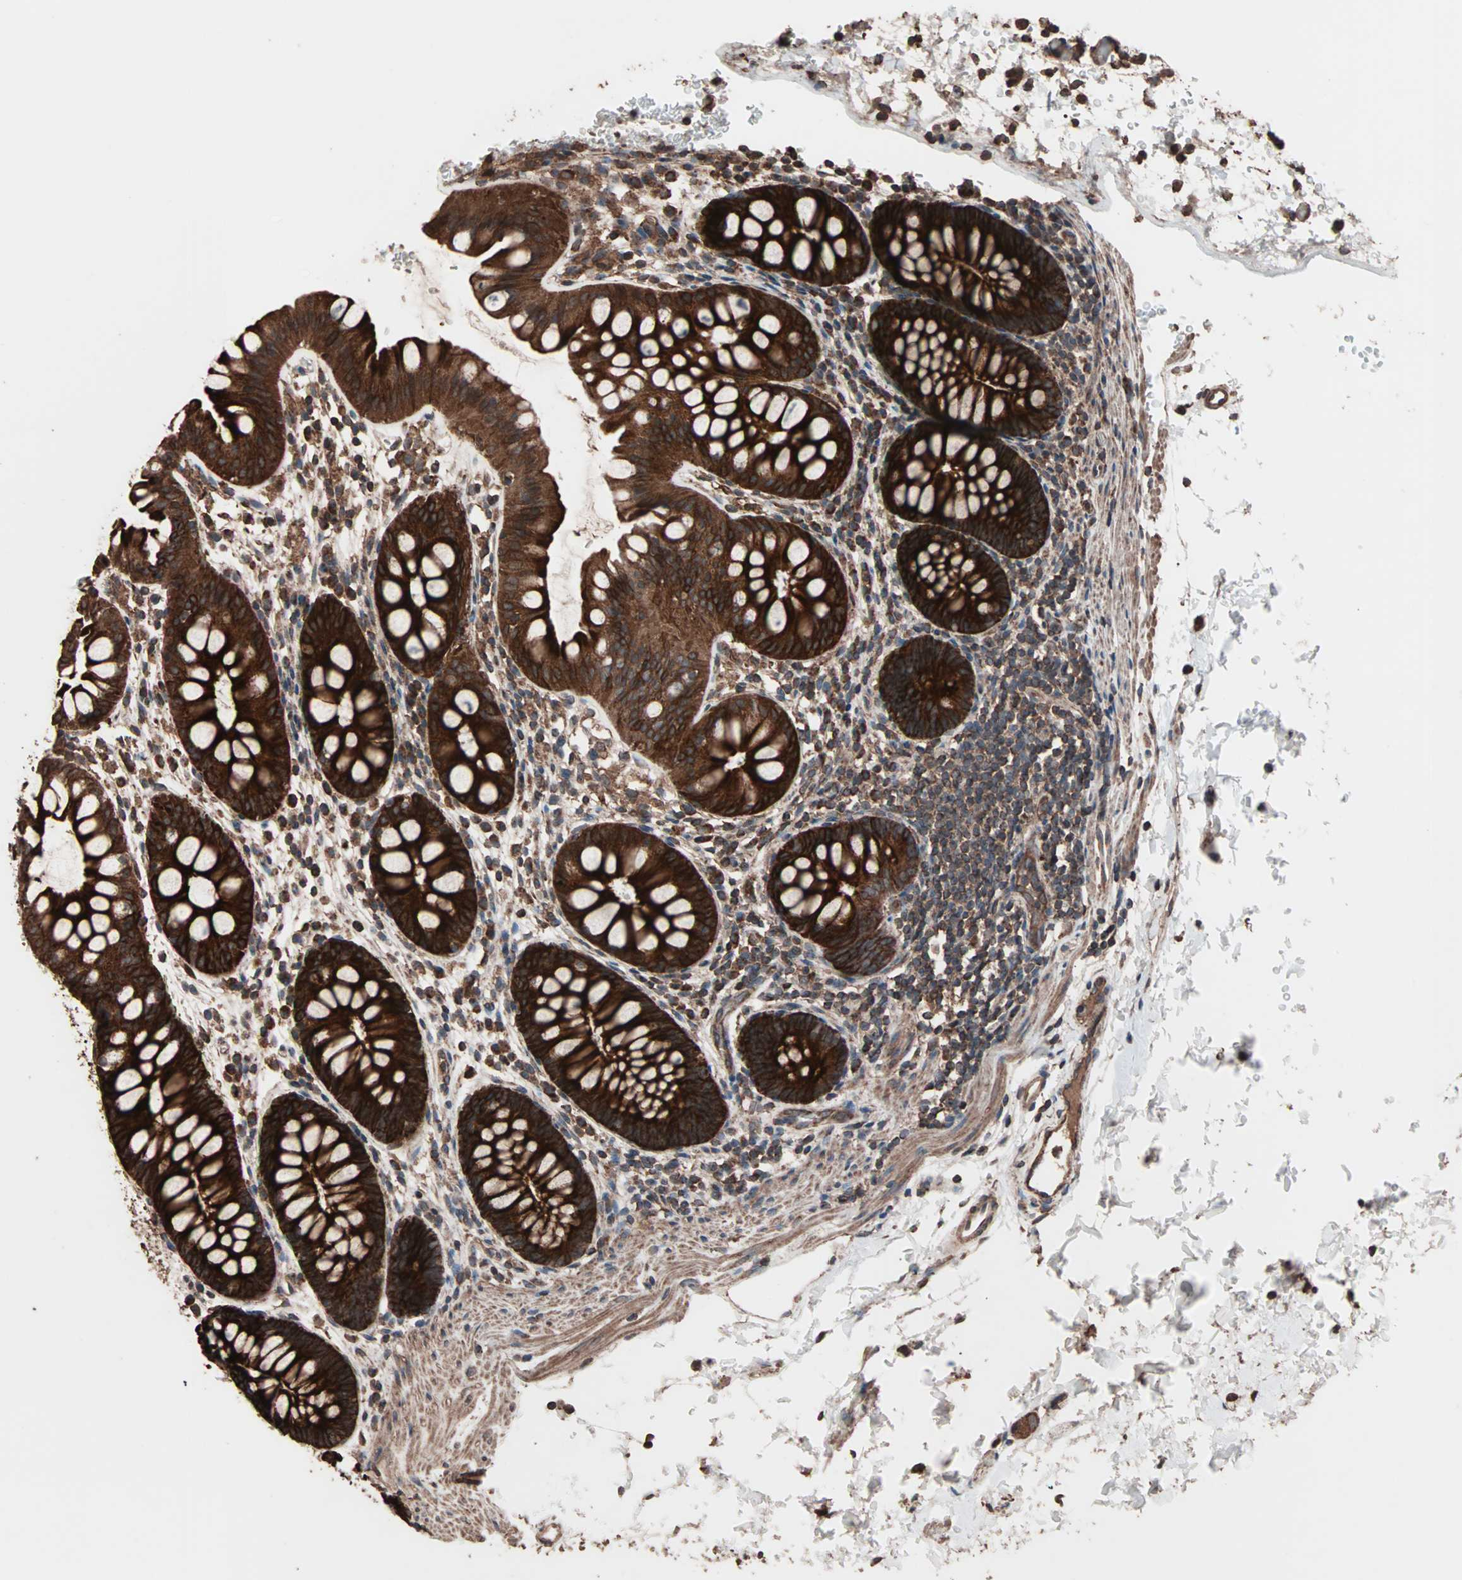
{"staining": {"intensity": "strong", "quantity": ">75%", "location": "cytoplasmic/membranous"}, "tissue": "rectum", "cell_type": "Glandular cells", "image_type": "normal", "snomed": [{"axis": "morphology", "description": "Normal tissue, NOS"}, {"axis": "topography", "description": "Rectum"}], "caption": "Approximately >75% of glandular cells in benign human rectum demonstrate strong cytoplasmic/membranous protein positivity as visualized by brown immunohistochemical staining.", "gene": "MRPL2", "patient": {"sex": "female", "age": 24}}